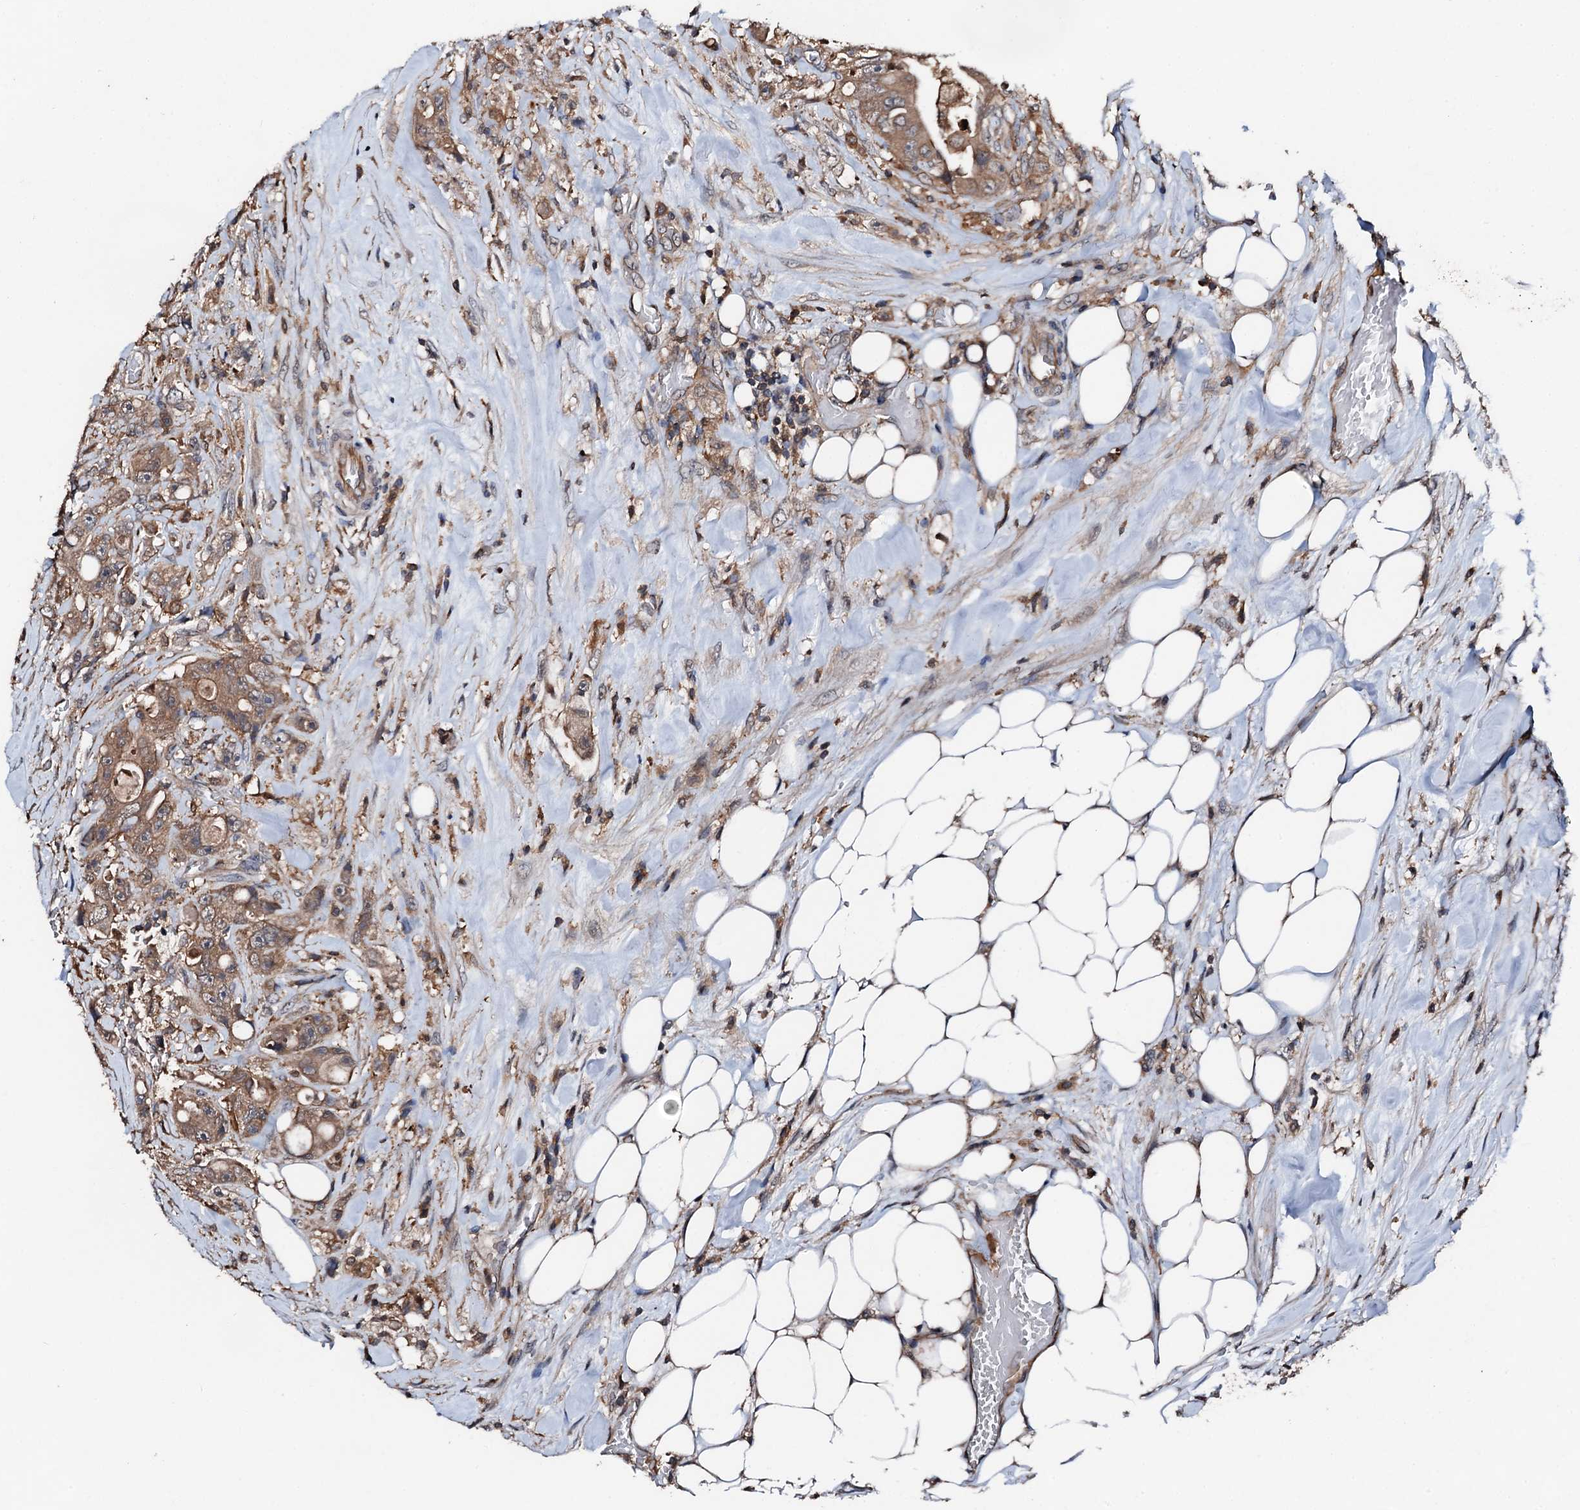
{"staining": {"intensity": "moderate", "quantity": ">75%", "location": "cytoplasmic/membranous"}, "tissue": "colorectal cancer", "cell_type": "Tumor cells", "image_type": "cancer", "snomed": [{"axis": "morphology", "description": "Adenocarcinoma, NOS"}, {"axis": "topography", "description": "Colon"}], "caption": "Moderate cytoplasmic/membranous staining for a protein is seen in about >75% of tumor cells of colorectal cancer (adenocarcinoma) using immunohistochemistry (IHC).", "gene": "FGD4", "patient": {"sex": "female", "age": 46}}